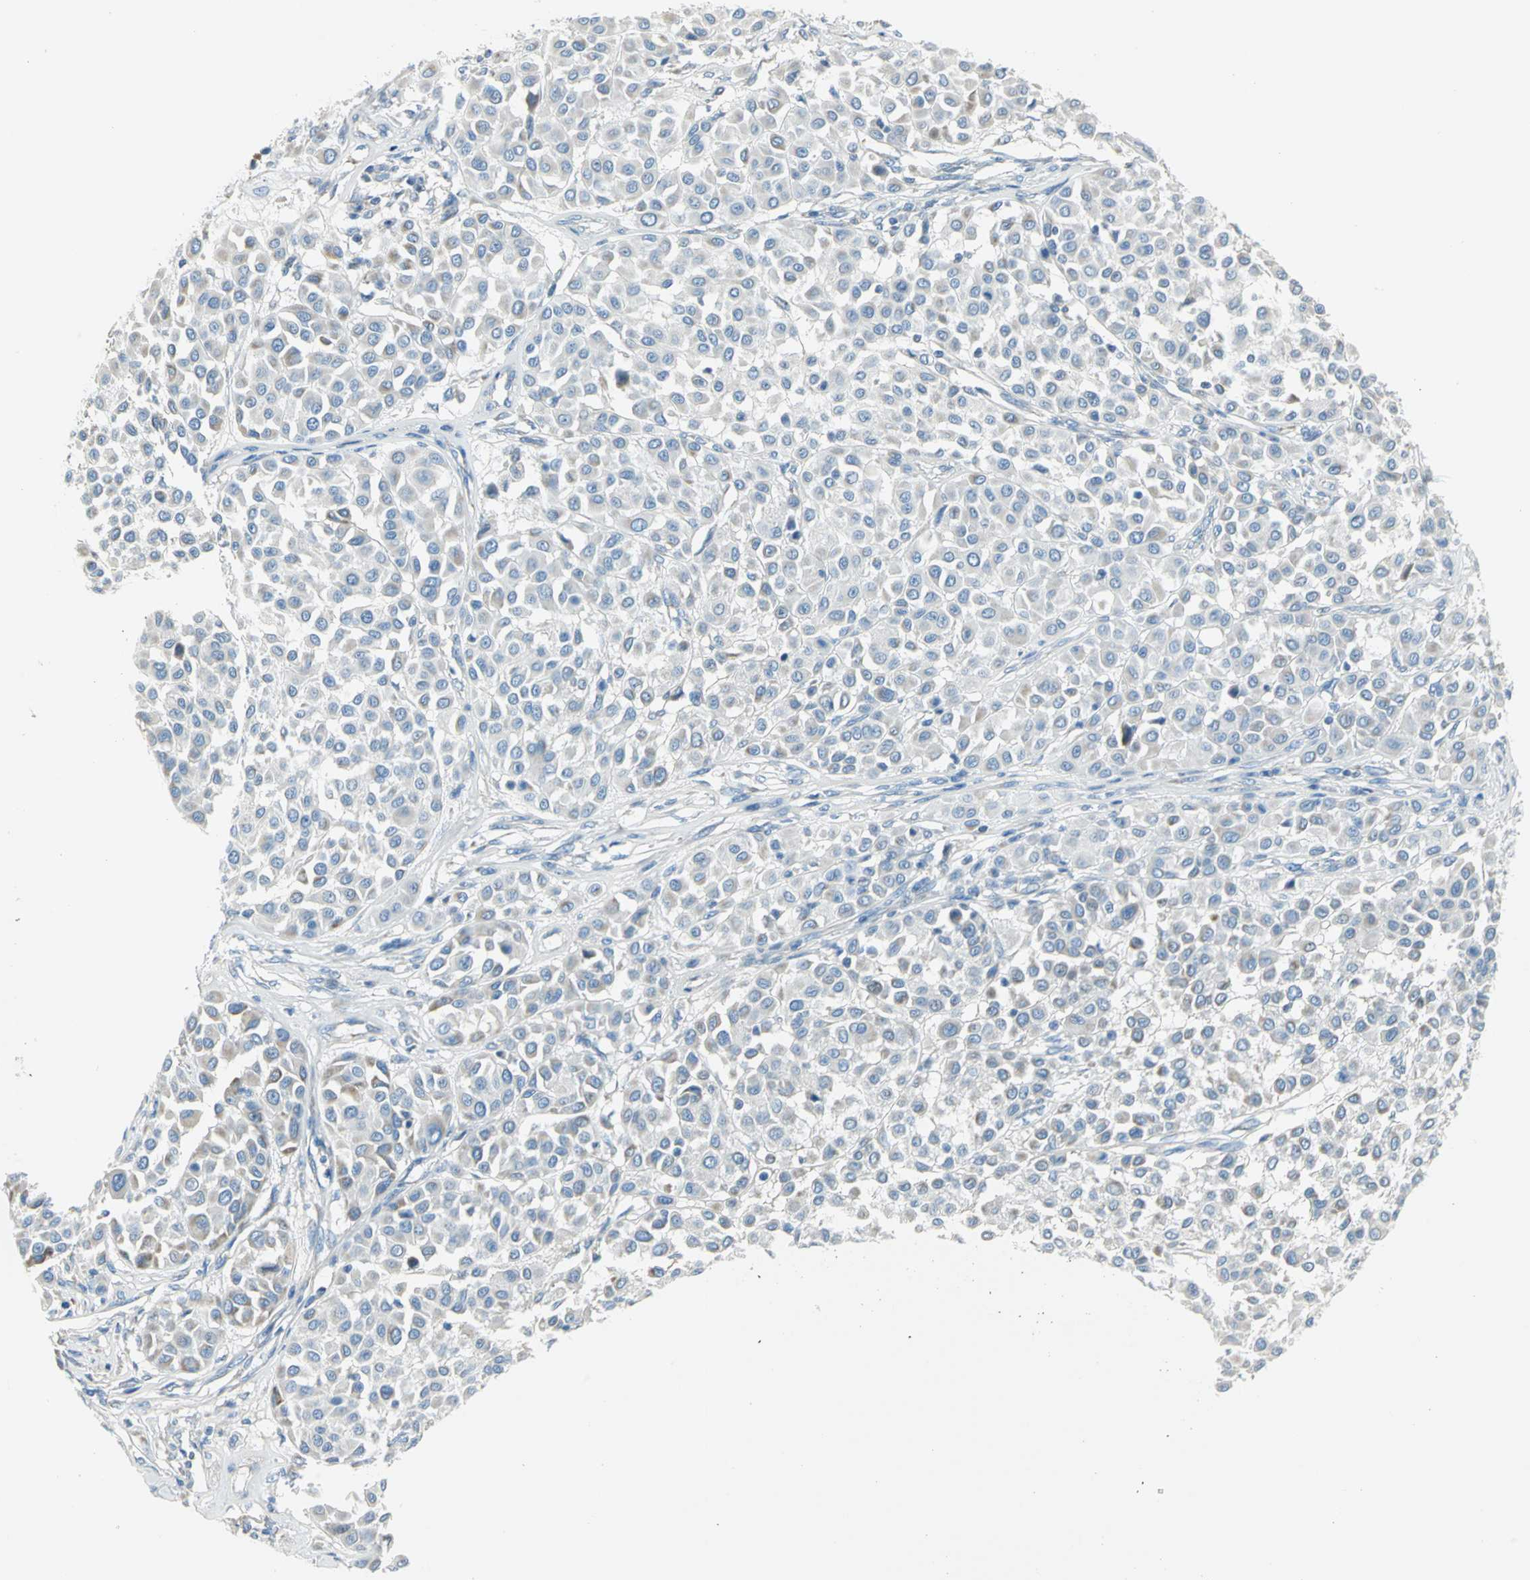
{"staining": {"intensity": "negative", "quantity": "none", "location": "none"}, "tissue": "melanoma", "cell_type": "Tumor cells", "image_type": "cancer", "snomed": [{"axis": "morphology", "description": "Malignant melanoma, Metastatic site"}, {"axis": "topography", "description": "Soft tissue"}], "caption": "Tumor cells show no significant staining in malignant melanoma (metastatic site). The staining was performed using DAB (3,3'-diaminobenzidine) to visualize the protein expression in brown, while the nuclei were stained in blue with hematoxylin (Magnification: 20x).", "gene": "ALOX15", "patient": {"sex": "male", "age": 41}}